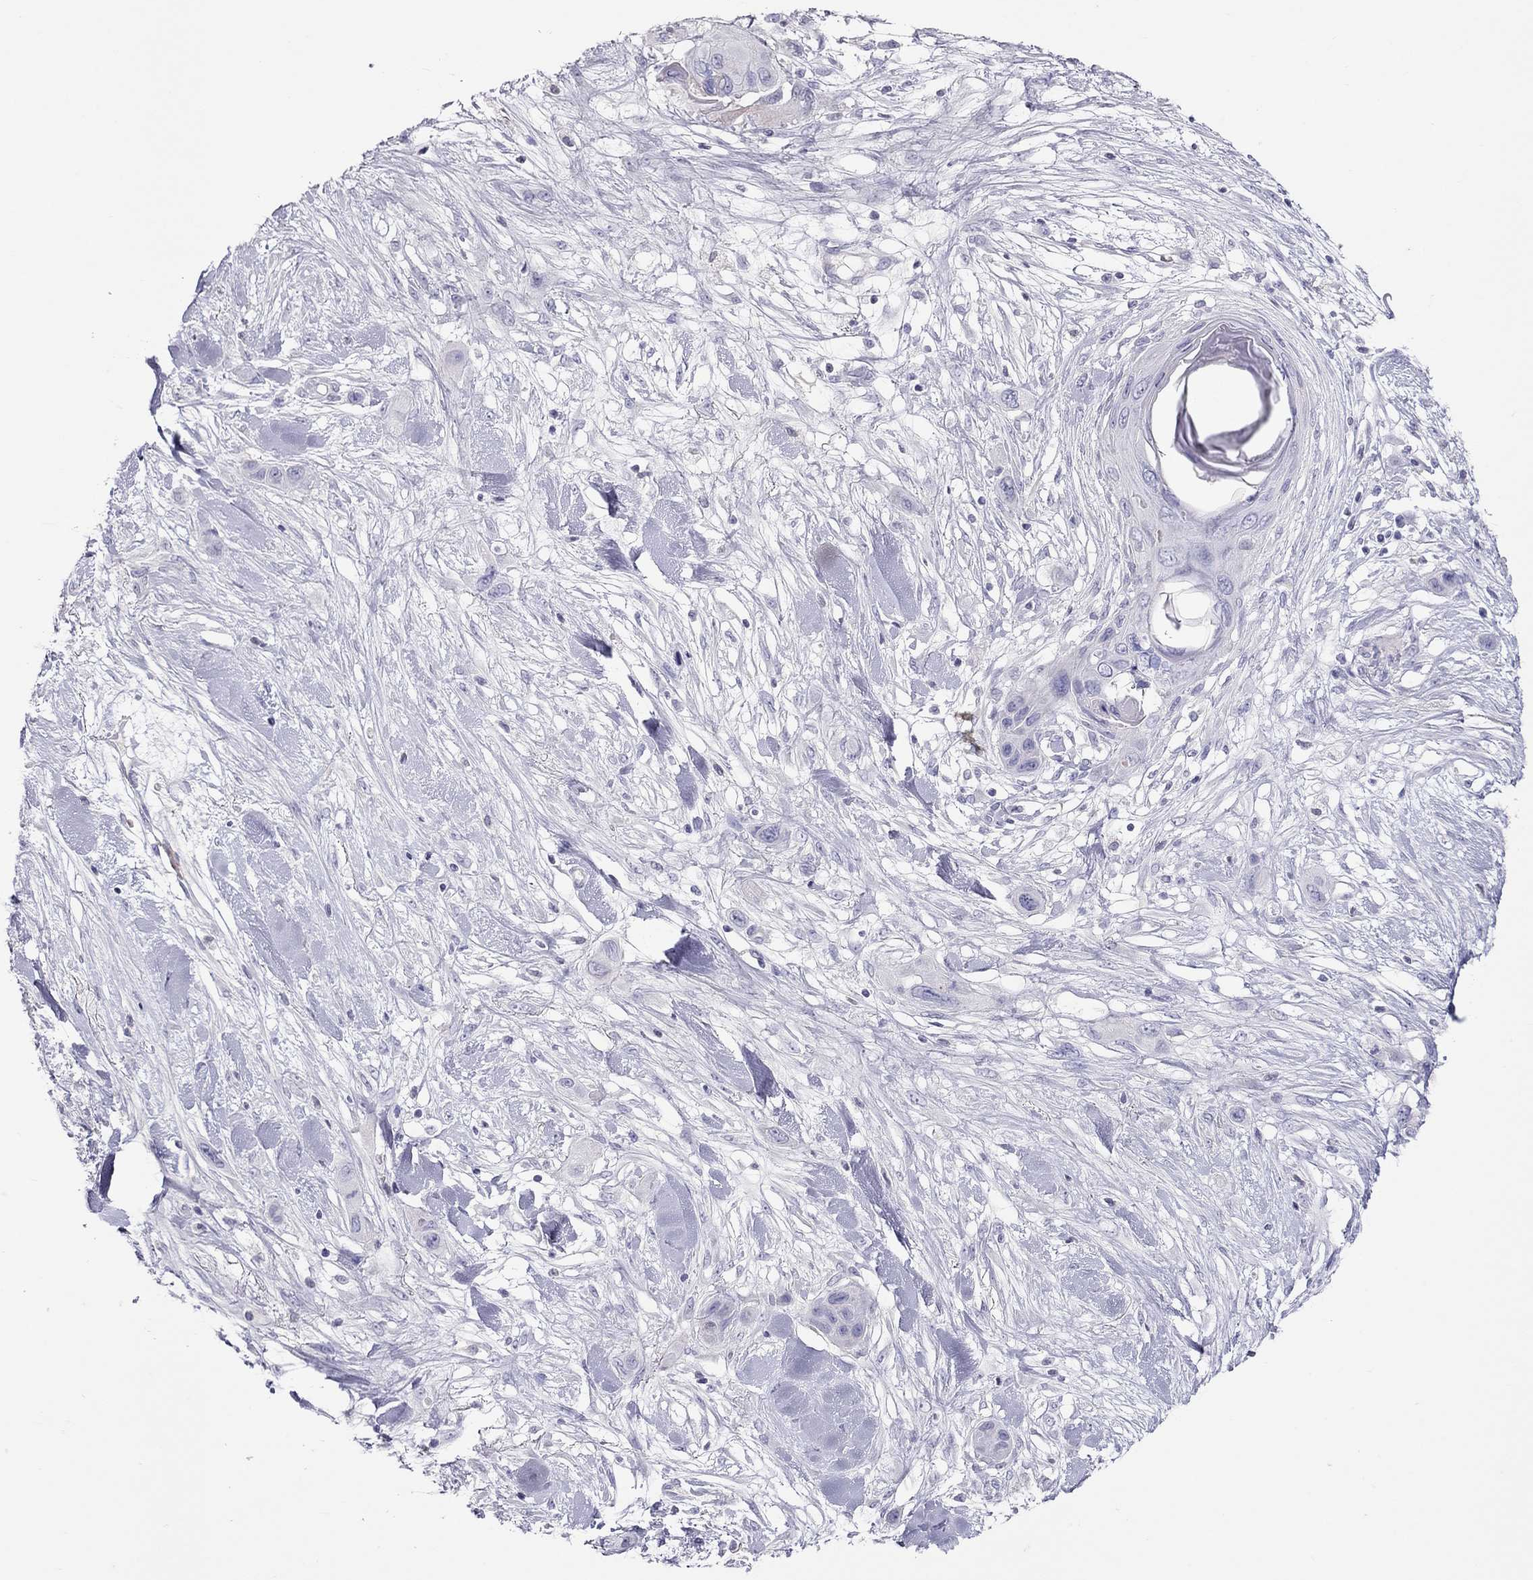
{"staining": {"intensity": "negative", "quantity": "none", "location": "none"}, "tissue": "skin cancer", "cell_type": "Tumor cells", "image_type": "cancer", "snomed": [{"axis": "morphology", "description": "Squamous cell carcinoma, NOS"}, {"axis": "topography", "description": "Skin"}], "caption": "The micrograph demonstrates no significant expression in tumor cells of skin cancer (squamous cell carcinoma).", "gene": "MUC16", "patient": {"sex": "male", "age": 79}}